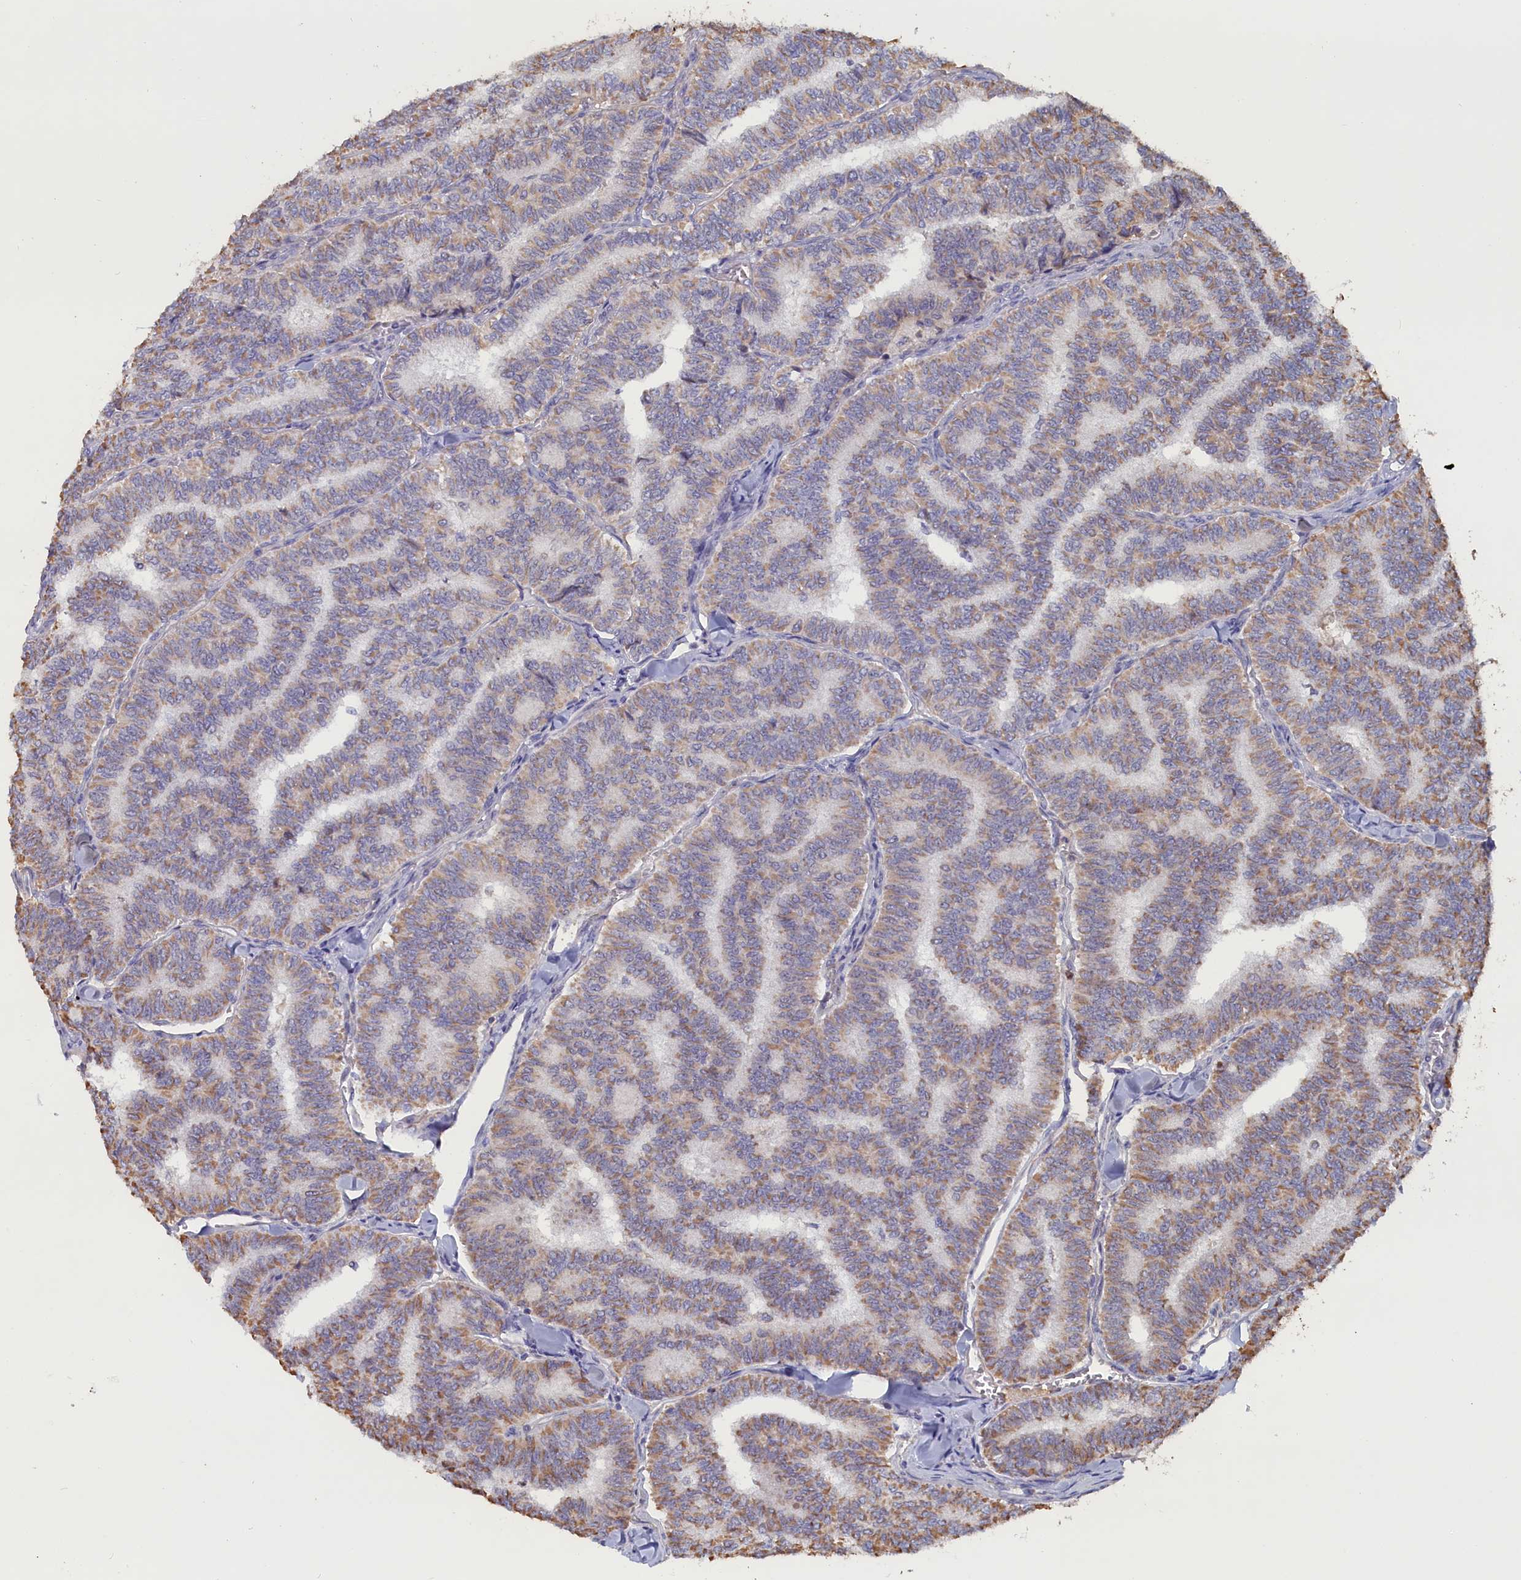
{"staining": {"intensity": "weak", "quantity": "25%-75%", "location": "cytoplasmic/membranous"}, "tissue": "thyroid cancer", "cell_type": "Tumor cells", "image_type": "cancer", "snomed": [{"axis": "morphology", "description": "Papillary adenocarcinoma, NOS"}, {"axis": "topography", "description": "Thyroid gland"}], "caption": "Protein staining displays weak cytoplasmic/membranous staining in approximately 25%-75% of tumor cells in thyroid cancer.", "gene": "ZNF816", "patient": {"sex": "female", "age": 35}}